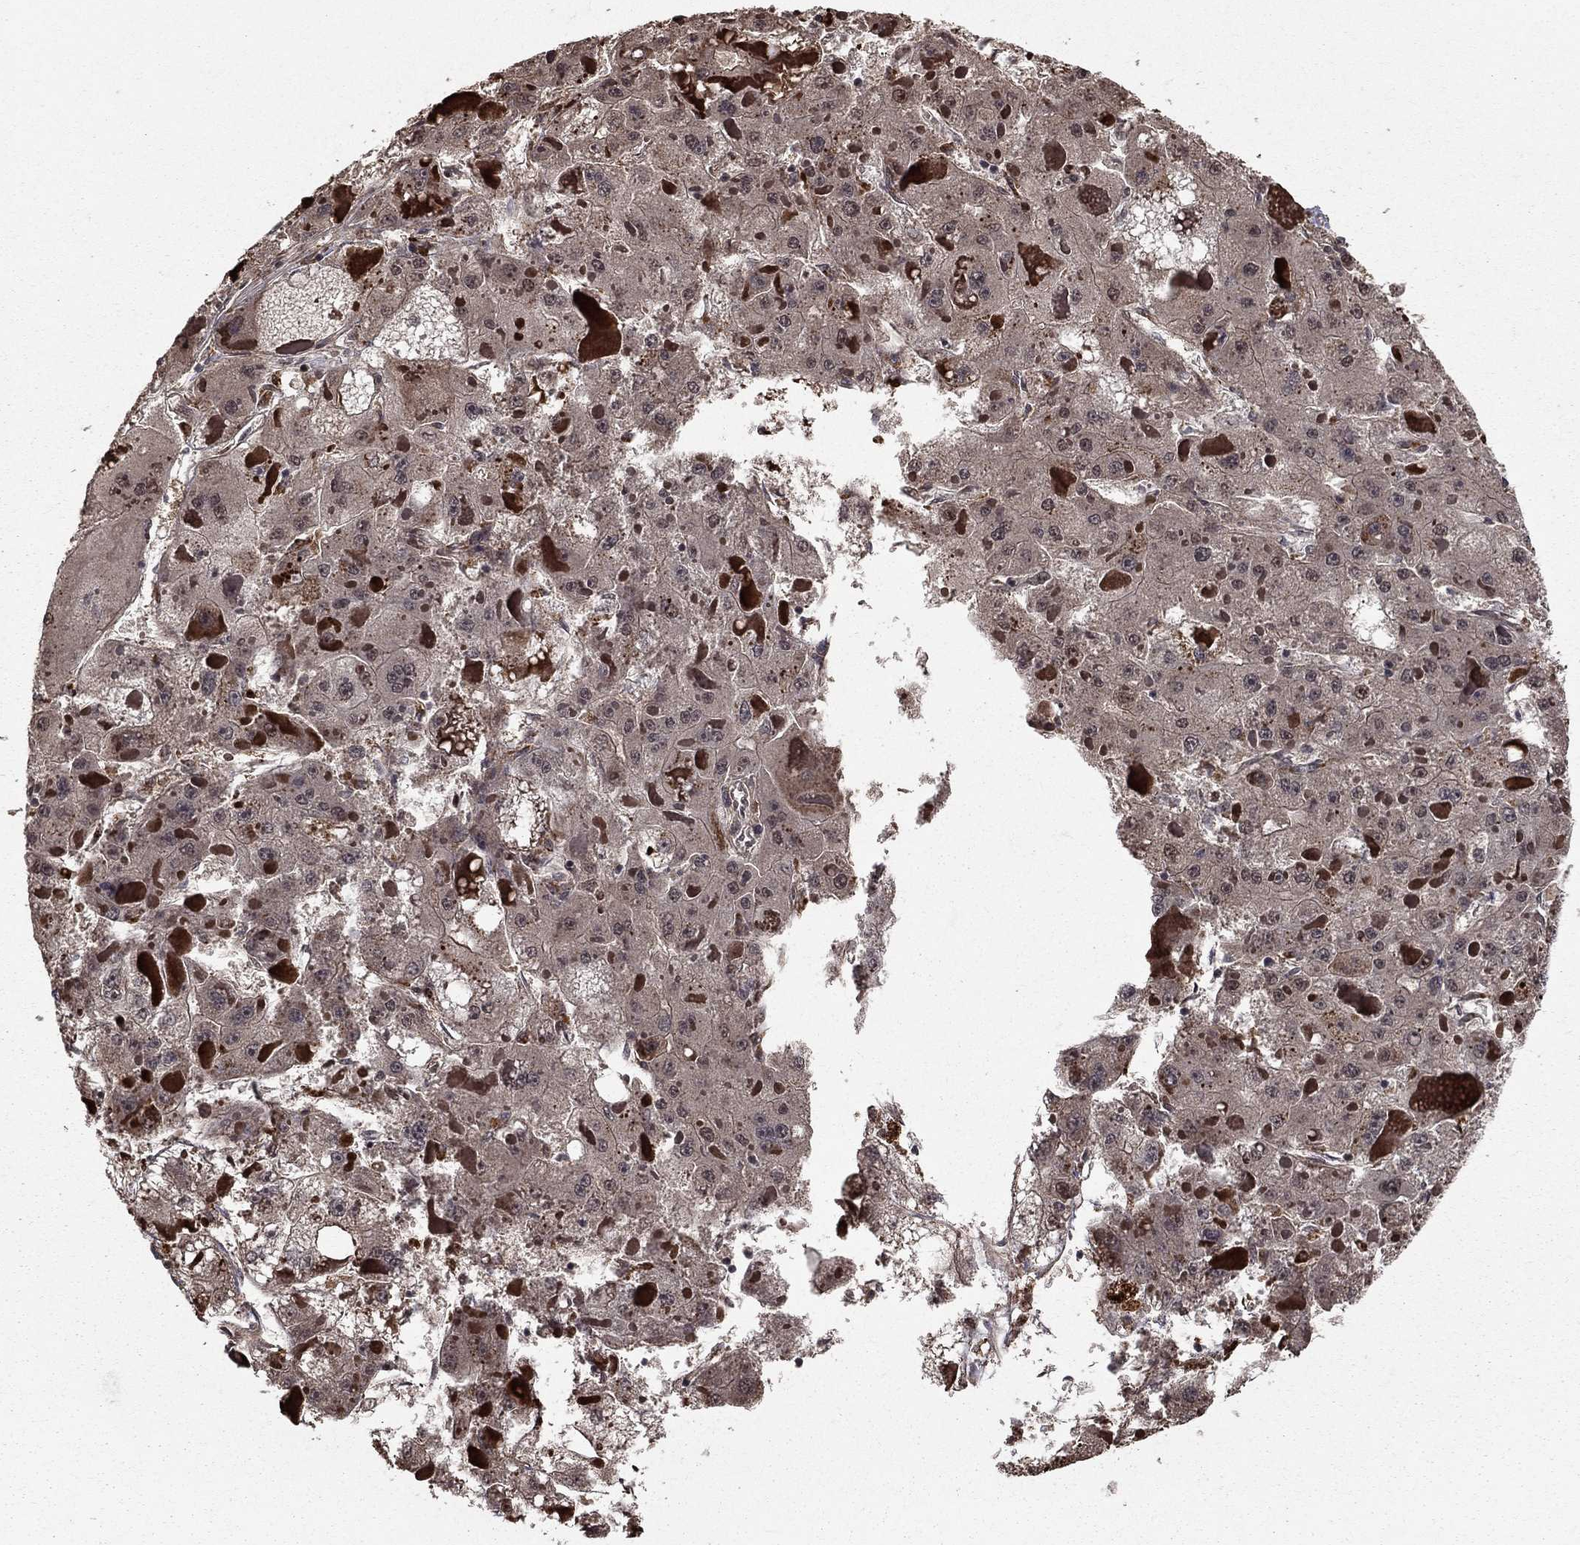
{"staining": {"intensity": "moderate", "quantity": "25%-75%", "location": "cytoplasmic/membranous"}, "tissue": "liver cancer", "cell_type": "Tumor cells", "image_type": "cancer", "snomed": [{"axis": "morphology", "description": "Carcinoma, Hepatocellular, NOS"}, {"axis": "topography", "description": "Liver"}], "caption": "Brown immunohistochemical staining in human liver cancer (hepatocellular carcinoma) exhibits moderate cytoplasmic/membranous staining in about 25%-75% of tumor cells.", "gene": "ACOT13", "patient": {"sex": "female", "age": 73}}